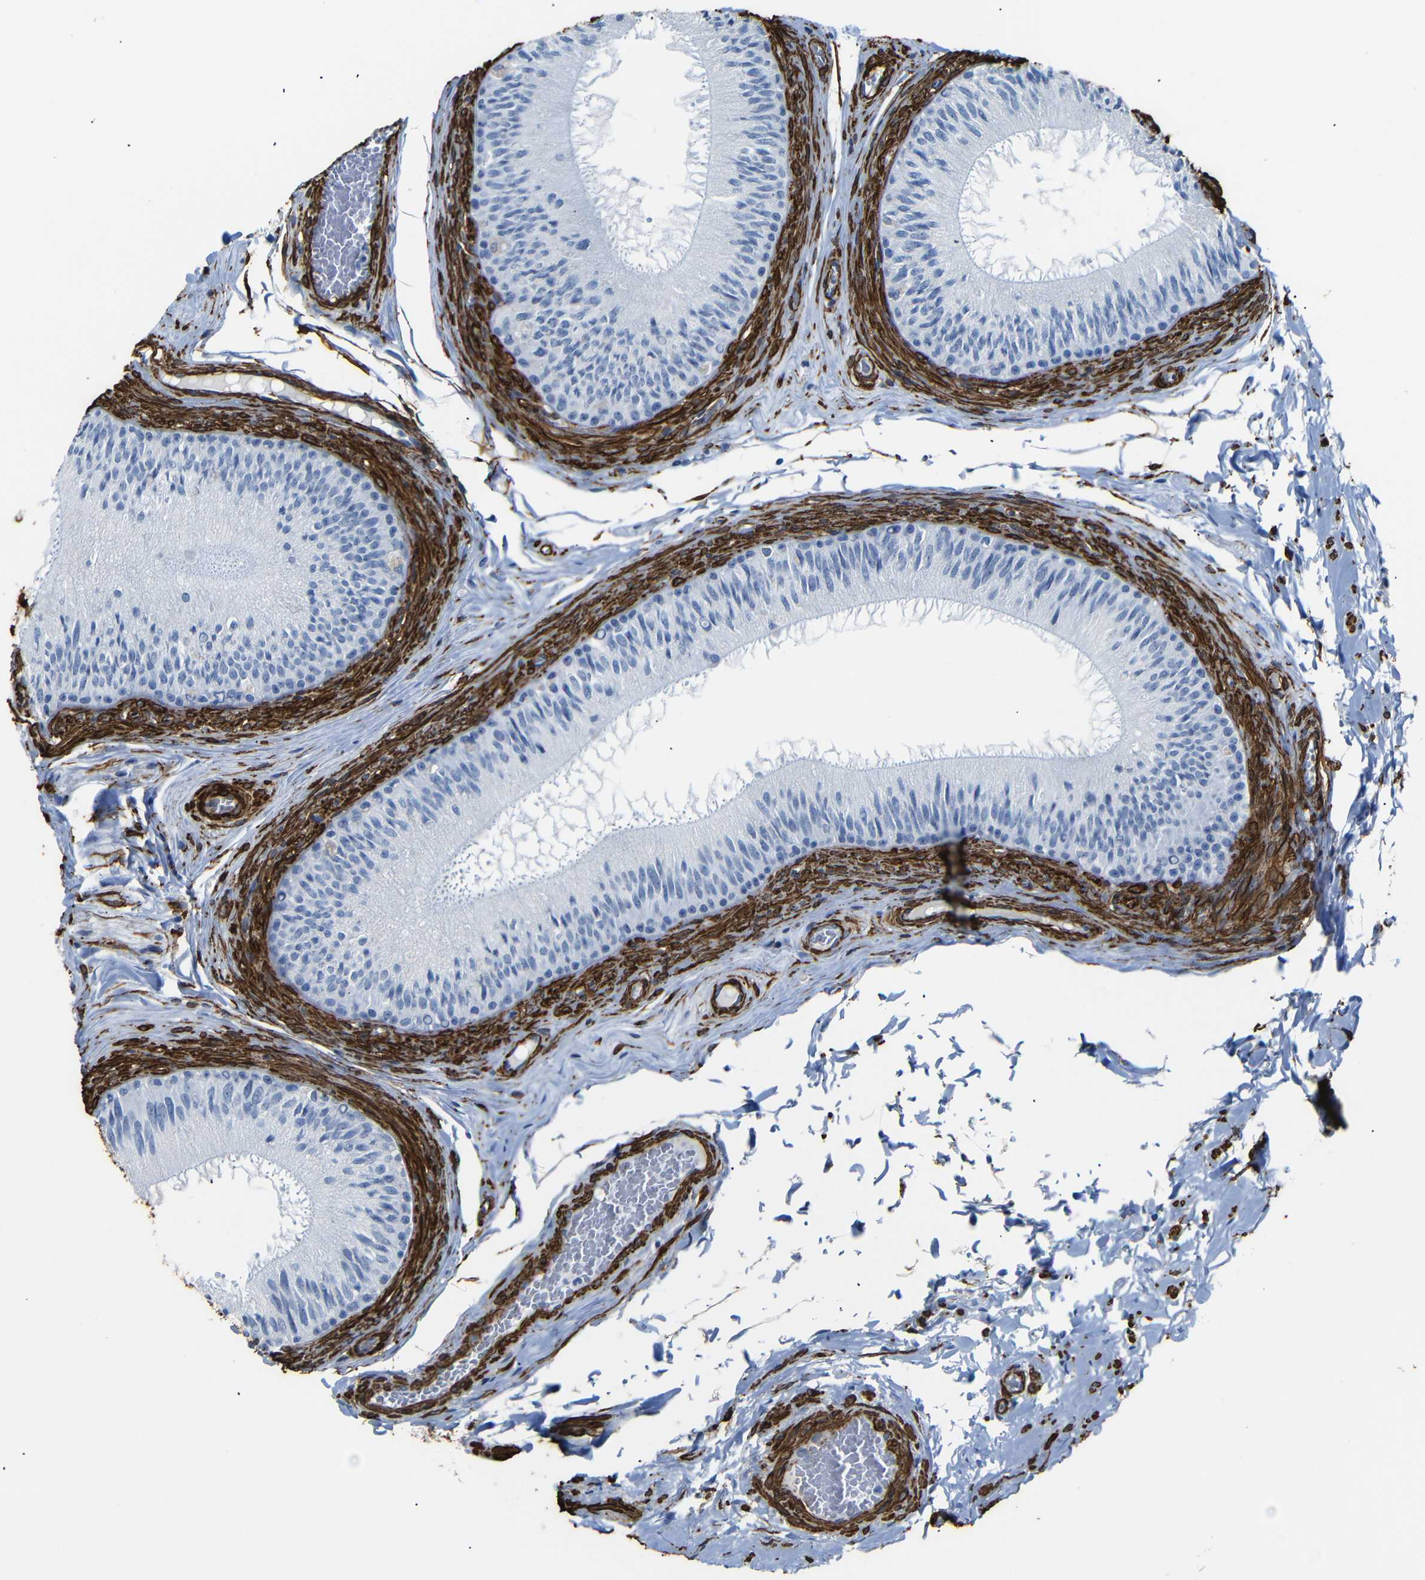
{"staining": {"intensity": "negative", "quantity": "none", "location": "none"}, "tissue": "epididymis", "cell_type": "Glandular cells", "image_type": "normal", "snomed": [{"axis": "morphology", "description": "Normal tissue, NOS"}, {"axis": "topography", "description": "Testis"}, {"axis": "topography", "description": "Epididymis"}], "caption": "Epididymis was stained to show a protein in brown. There is no significant expression in glandular cells.", "gene": "ACTA2", "patient": {"sex": "male", "age": 36}}